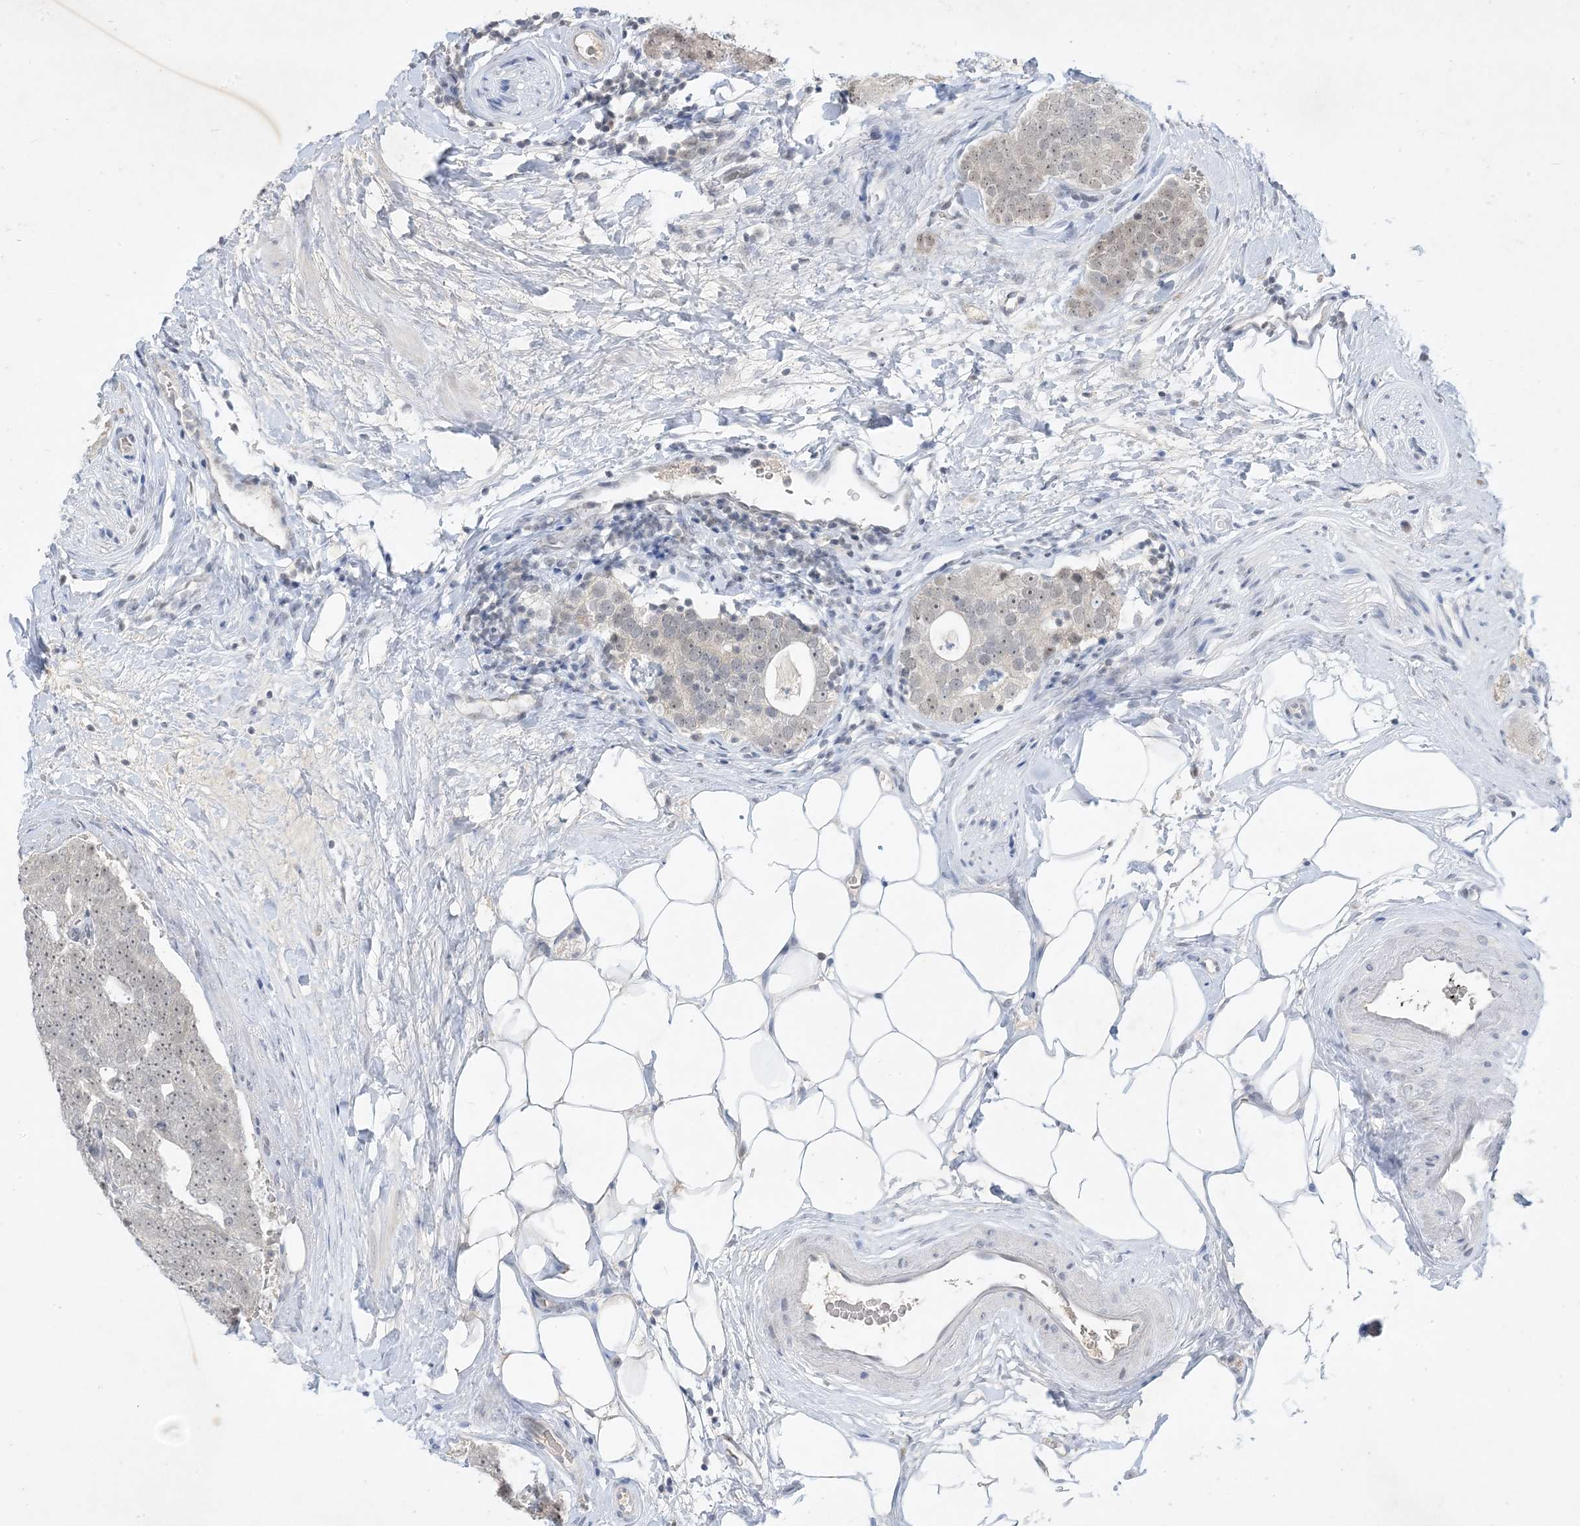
{"staining": {"intensity": "weak", "quantity": ">75%", "location": "nuclear"}, "tissue": "prostate cancer", "cell_type": "Tumor cells", "image_type": "cancer", "snomed": [{"axis": "morphology", "description": "Adenocarcinoma, High grade"}, {"axis": "topography", "description": "Prostate"}], "caption": "Protein staining displays weak nuclear expression in approximately >75% of tumor cells in prostate high-grade adenocarcinoma. (DAB = brown stain, brightfield microscopy at high magnification).", "gene": "ZNF674", "patient": {"sex": "male", "age": 56}}